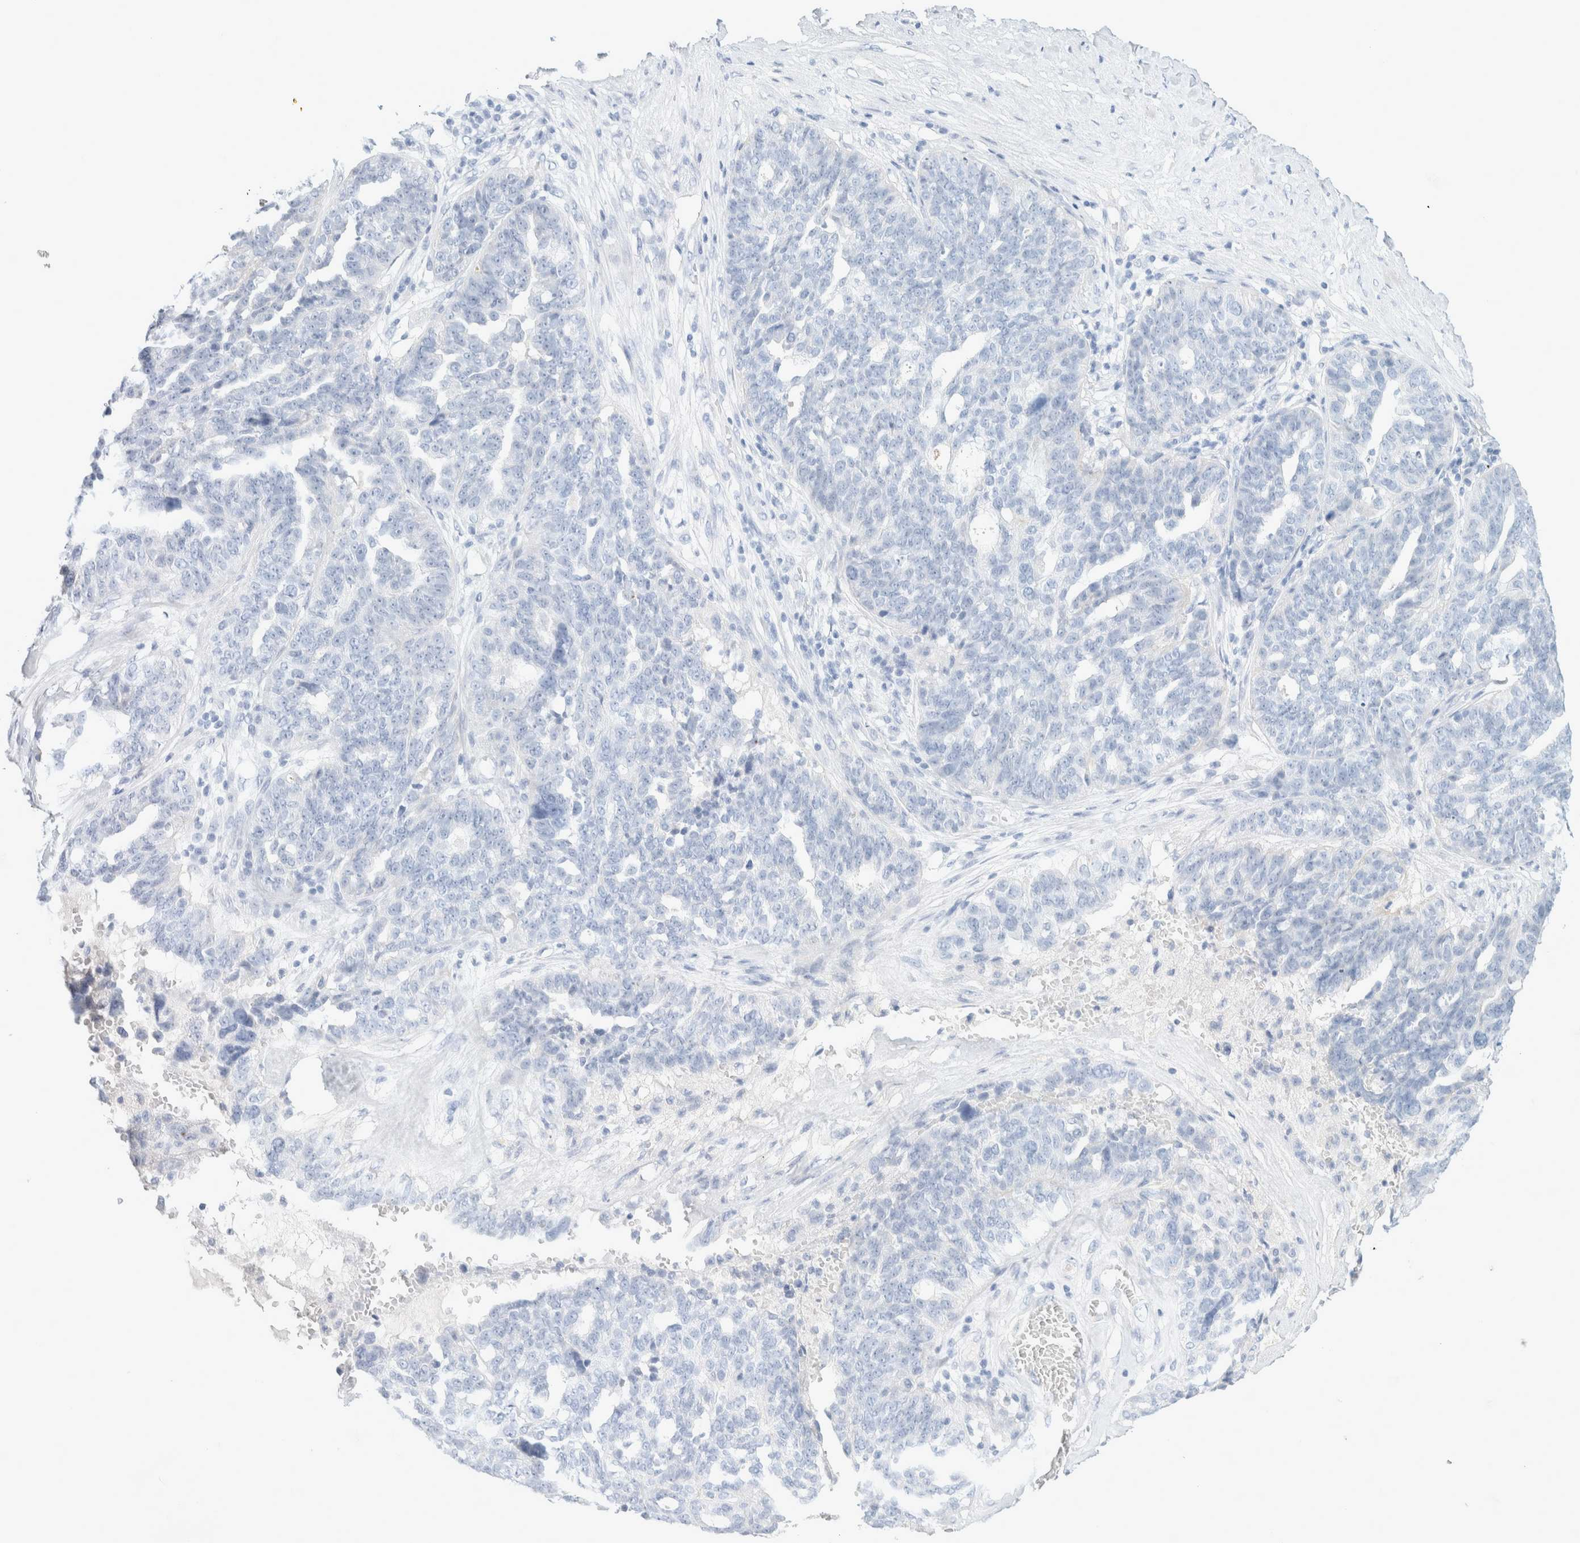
{"staining": {"intensity": "negative", "quantity": "none", "location": "none"}, "tissue": "ovarian cancer", "cell_type": "Tumor cells", "image_type": "cancer", "snomed": [{"axis": "morphology", "description": "Cystadenocarcinoma, serous, NOS"}, {"axis": "topography", "description": "Ovary"}], "caption": "Tumor cells are negative for protein expression in human ovarian cancer (serous cystadenocarcinoma).", "gene": "CPQ", "patient": {"sex": "female", "age": 59}}